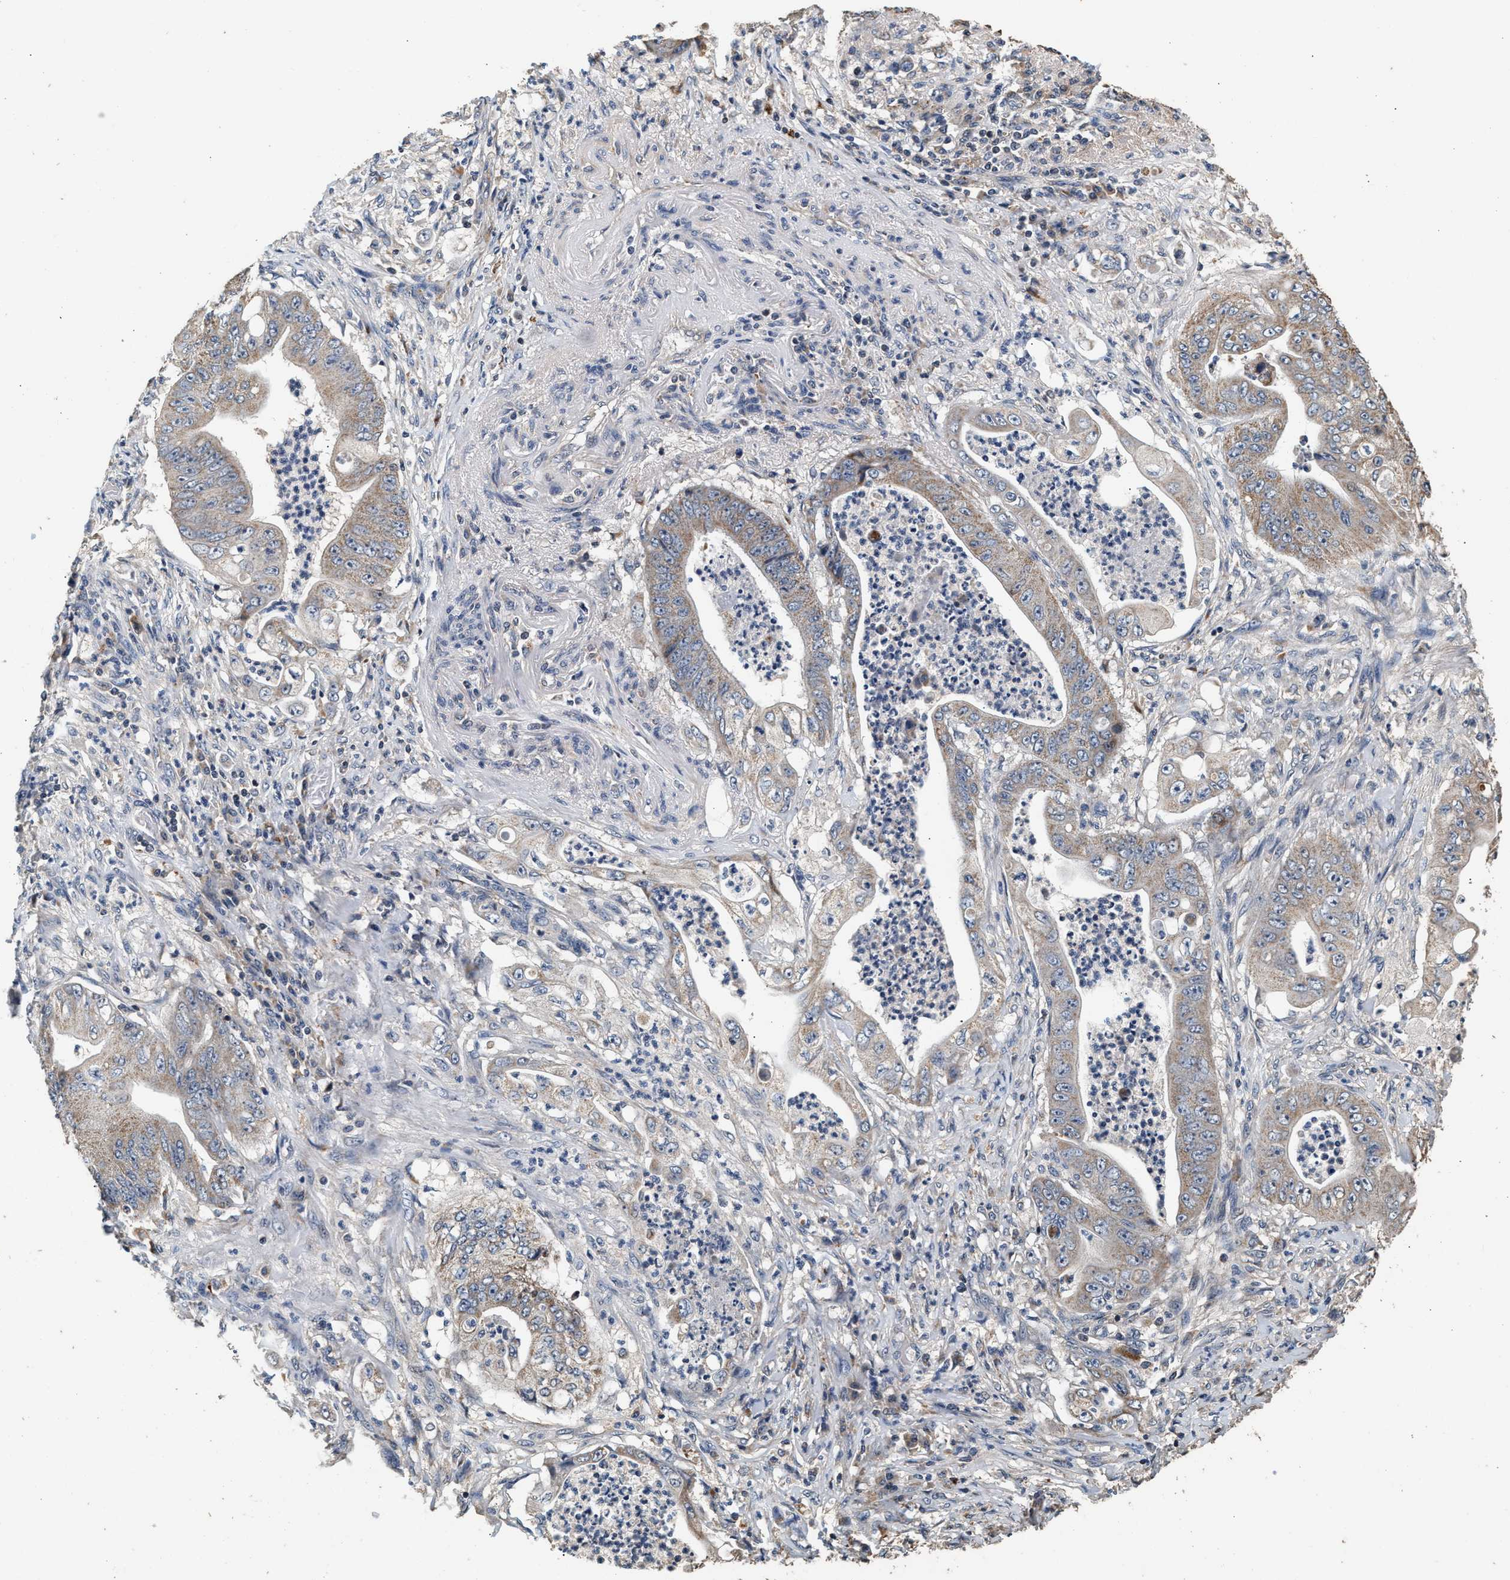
{"staining": {"intensity": "moderate", "quantity": ">75%", "location": "cytoplasmic/membranous"}, "tissue": "stomach cancer", "cell_type": "Tumor cells", "image_type": "cancer", "snomed": [{"axis": "morphology", "description": "Adenocarcinoma, NOS"}, {"axis": "topography", "description": "Stomach"}], "caption": "Tumor cells display moderate cytoplasmic/membranous staining in approximately >75% of cells in stomach cancer. The protein of interest is stained brown, and the nuclei are stained in blue (DAB (3,3'-diaminobenzidine) IHC with brightfield microscopy, high magnification).", "gene": "PTGR3", "patient": {"sex": "female", "age": 73}}